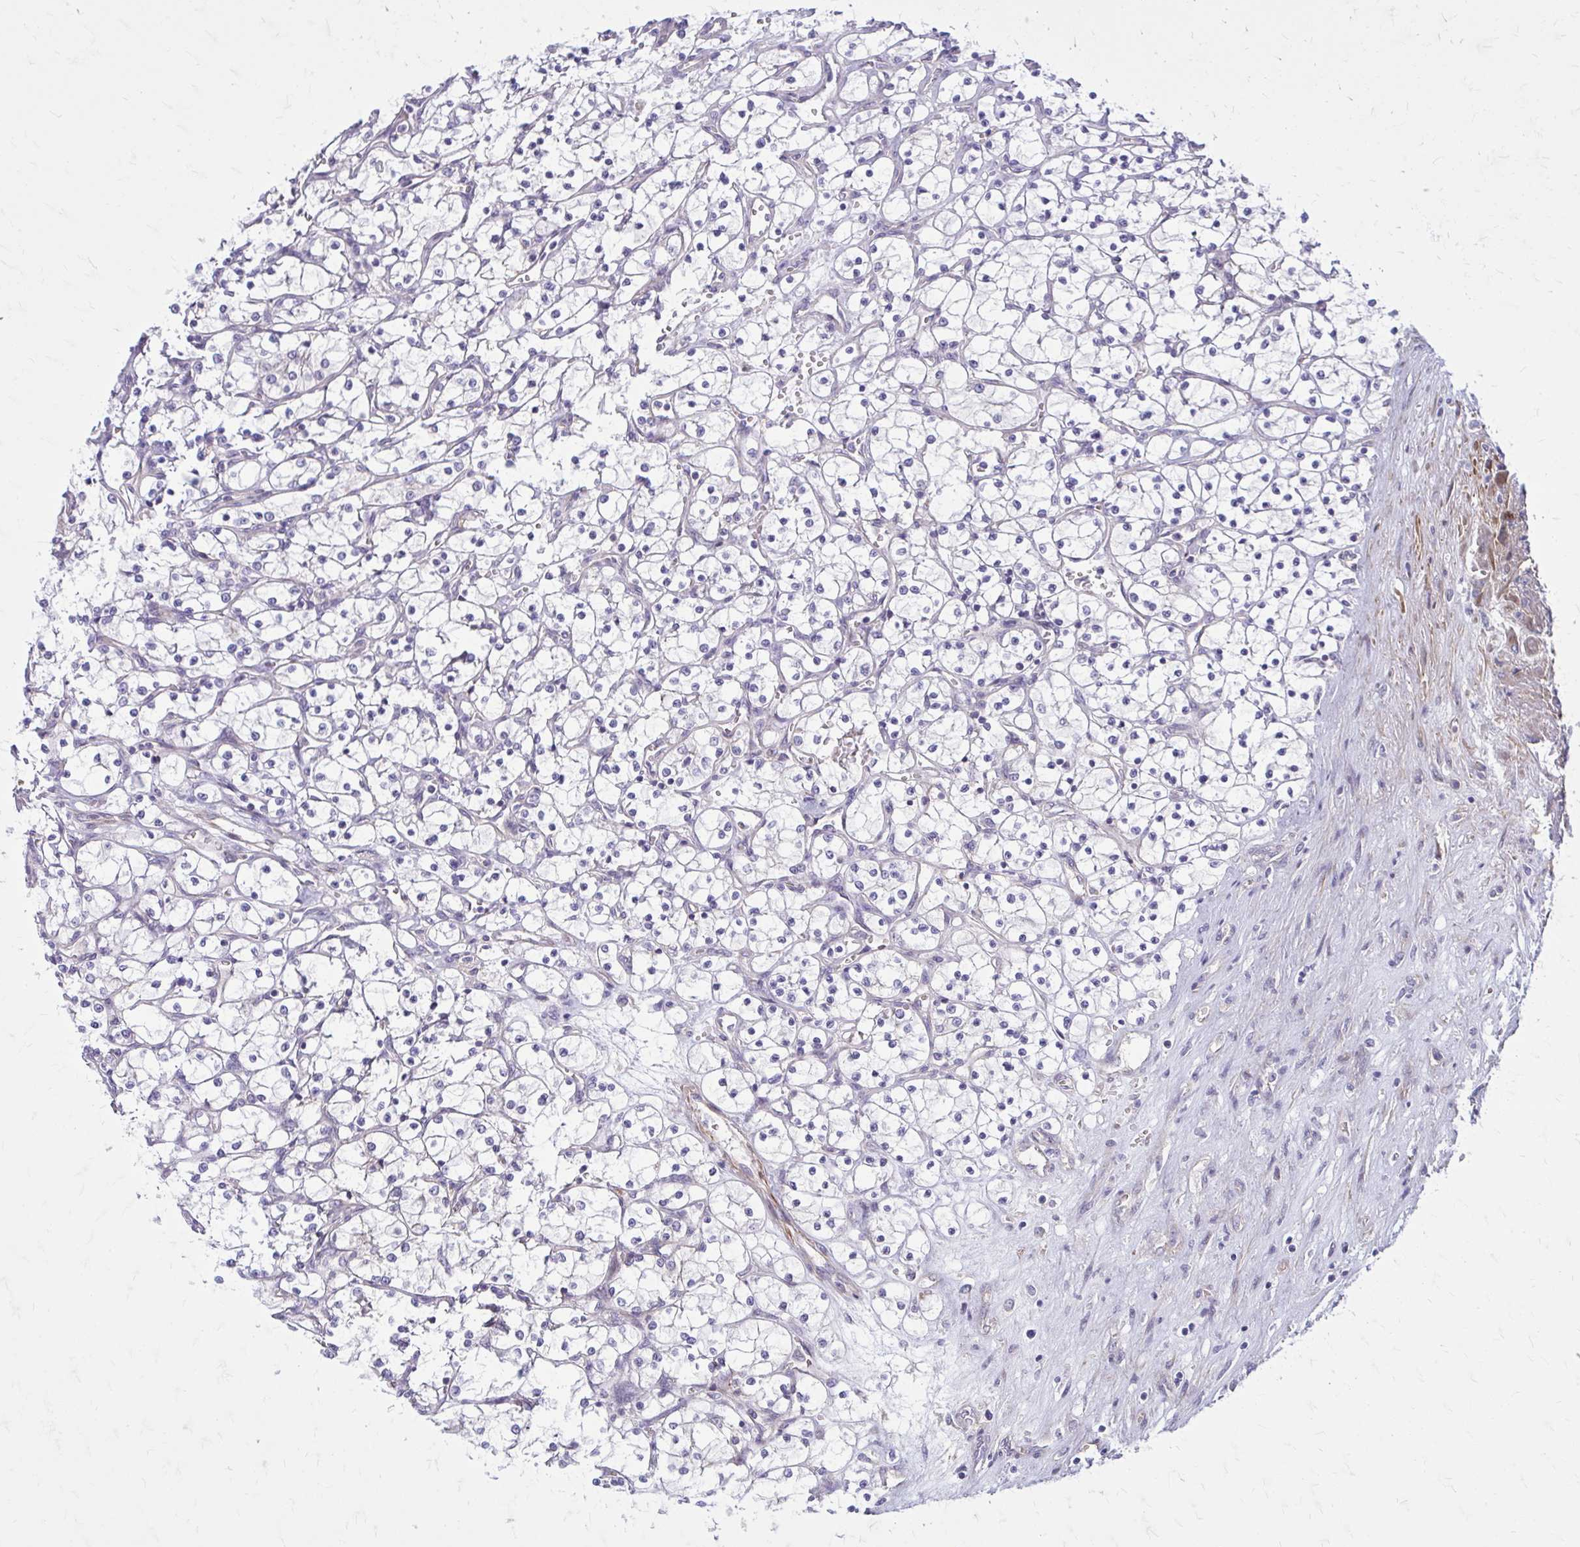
{"staining": {"intensity": "negative", "quantity": "none", "location": "none"}, "tissue": "renal cancer", "cell_type": "Tumor cells", "image_type": "cancer", "snomed": [{"axis": "morphology", "description": "Adenocarcinoma, NOS"}, {"axis": "topography", "description": "Kidney"}], "caption": "This is an immunohistochemistry (IHC) micrograph of human renal cancer. There is no positivity in tumor cells.", "gene": "FAP", "patient": {"sex": "female", "age": 69}}